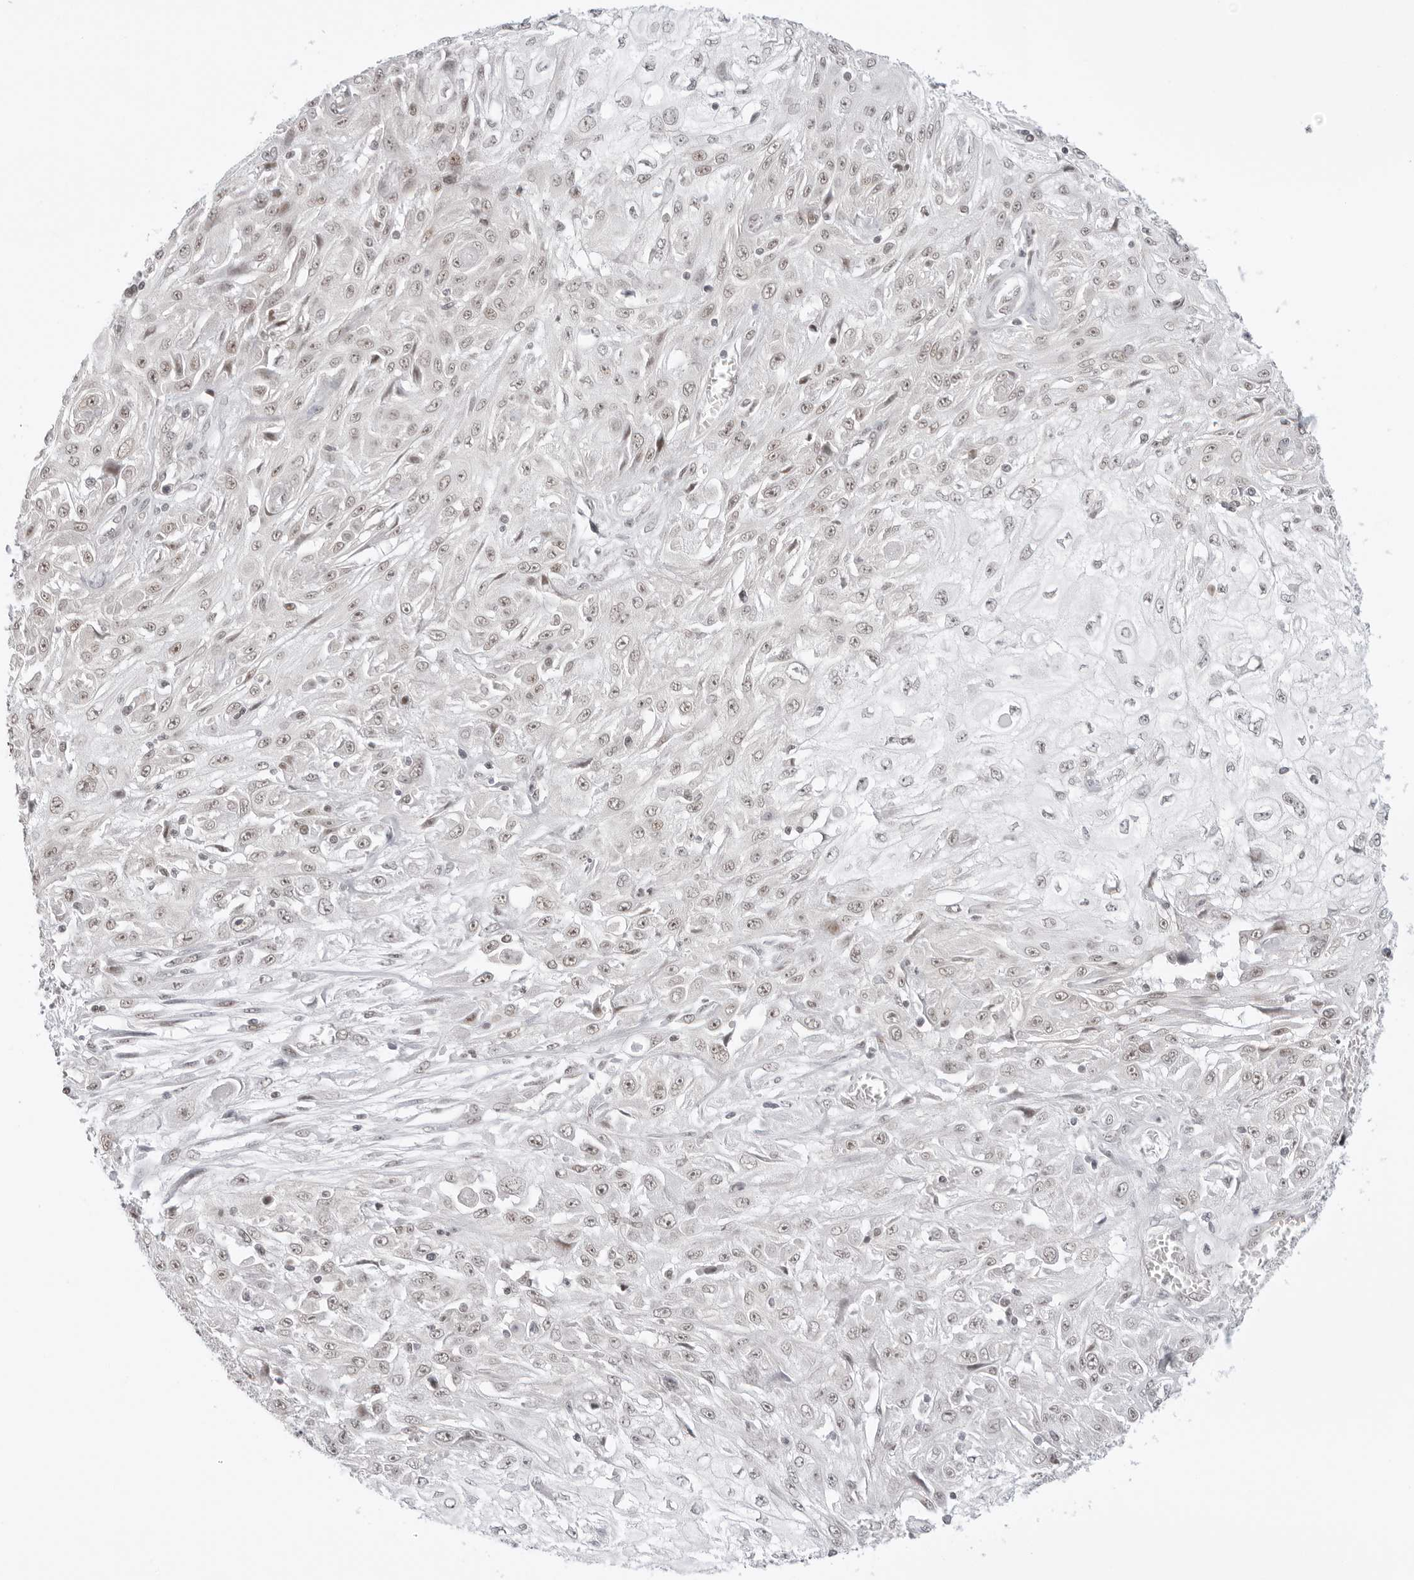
{"staining": {"intensity": "weak", "quantity": "<25%", "location": "nuclear"}, "tissue": "skin cancer", "cell_type": "Tumor cells", "image_type": "cancer", "snomed": [{"axis": "morphology", "description": "Squamous cell carcinoma, NOS"}, {"axis": "morphology", "description": "Squamous cell carcinoma, metastatic, NOS"}, {"axis": "topography", "description": "Skin"}, {"axis": "topography", "description": "Lymph node"}], "caption": "An image of skin cancer (metastatic squamous cell carcinoma) stained for a protein exhibits no brown staining in tumor cells. The staining was performed using DAB to visualize the protein expression in brown, while the nuclei were stained in blue with hematoxylin (Magnification: 20x).", "gene": "TCIM", "patient": {"sex": "male", "age": 75}}